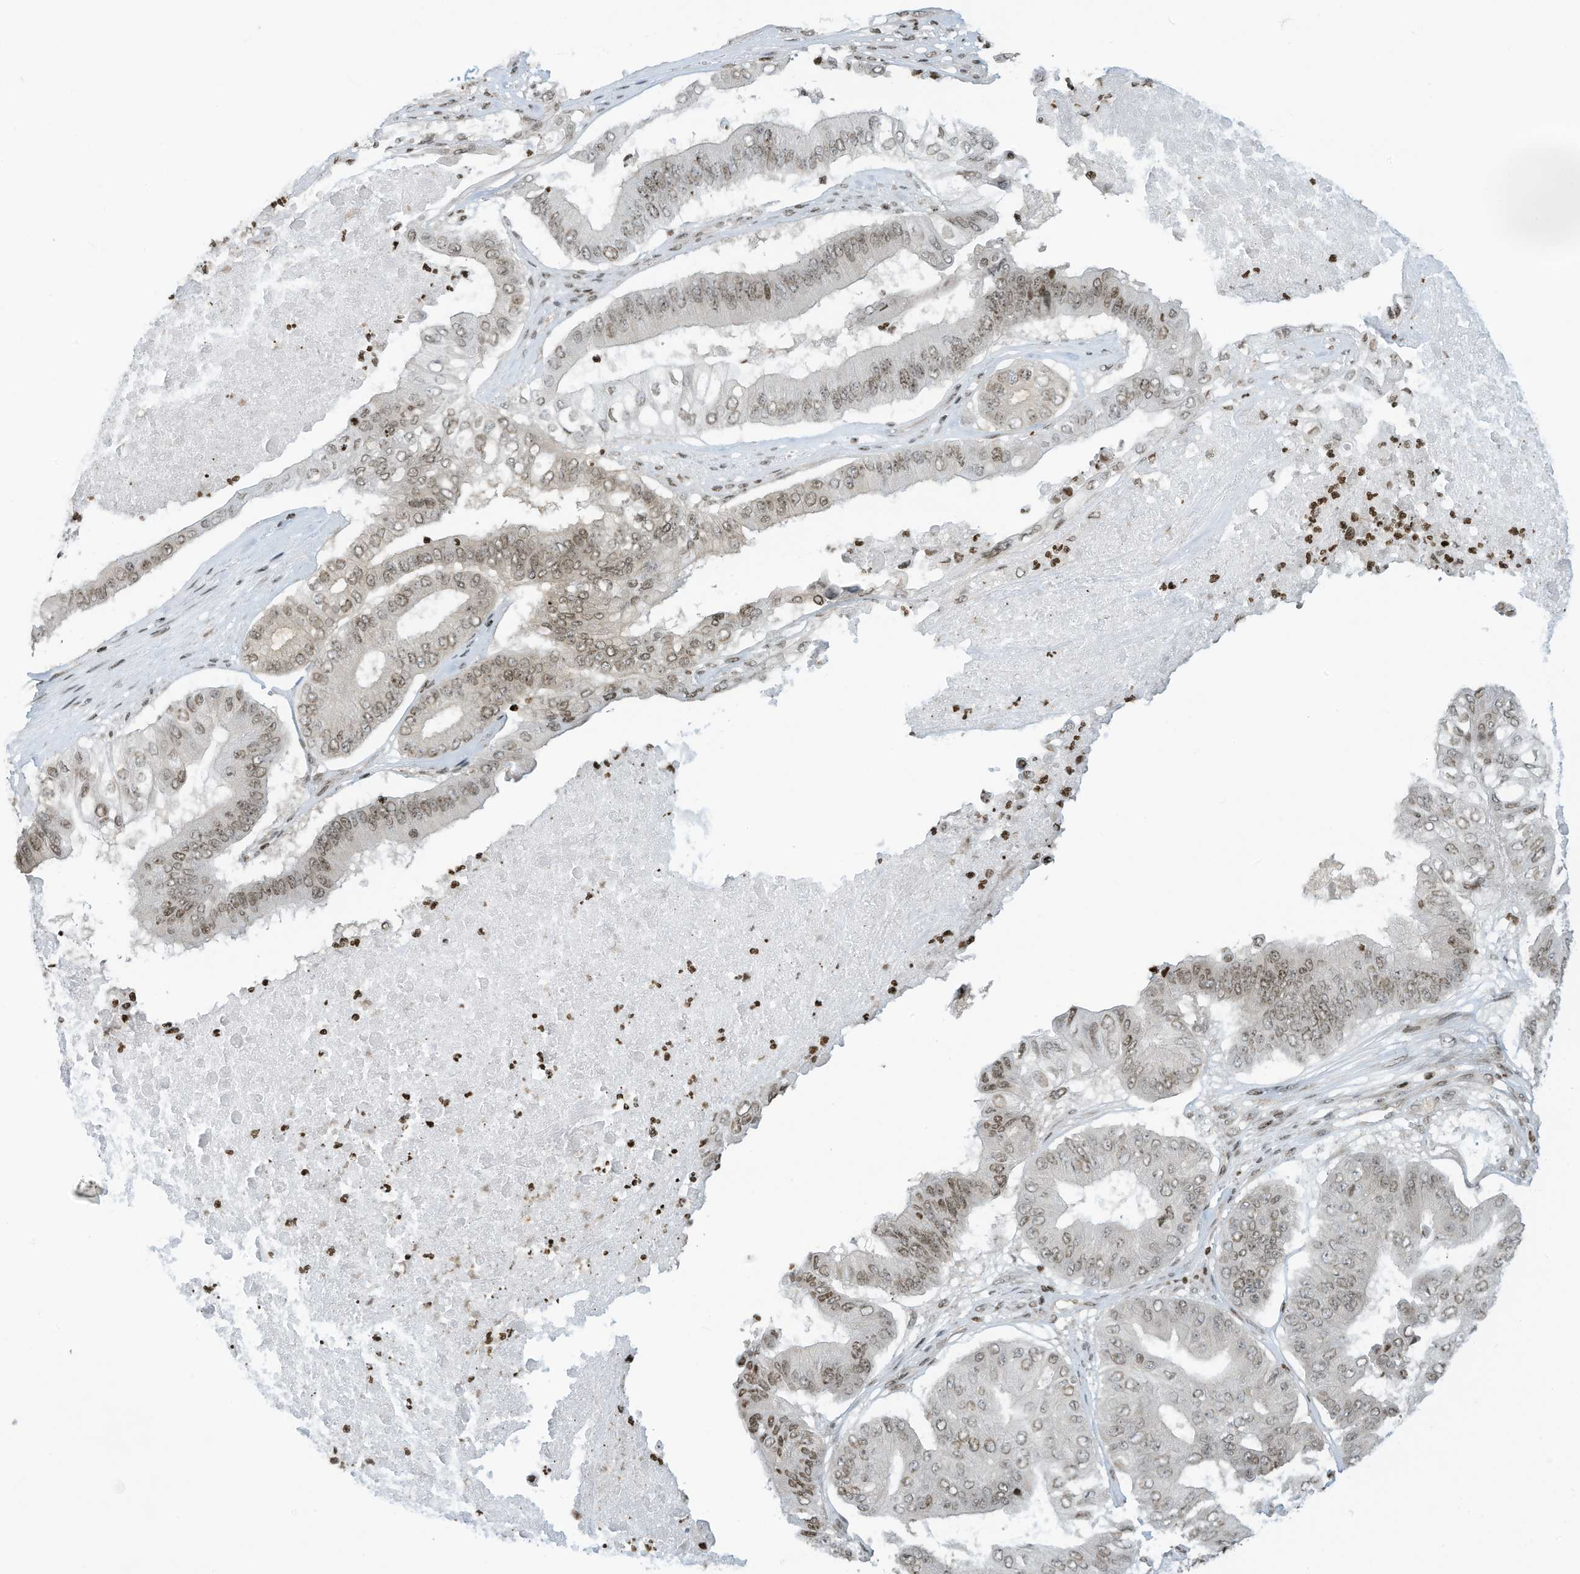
{"staining": {"intensity": "moderate", "quantity": "25%-75%", "location": "nuclear"}, "tissue": "pancreatic cancer", "cell_type": "Tumor cells", "image_type": "cancer", "snomed": [{"axis": "morphology", "description": "Adenocarcinoma, NOS"}, {"axis": "topography", "description": "Pancreas"}], "caption": "Immunohistochemistry histopathology image of pancreatic cancer (adenocarcinoma) stained for a protein (brown), which exhibits medium levels of moderate nuclear expression in approximately 25%-75% of tumor cells.", "gene": "ADI1", "patient": {"sex": "female", "age": 77}}